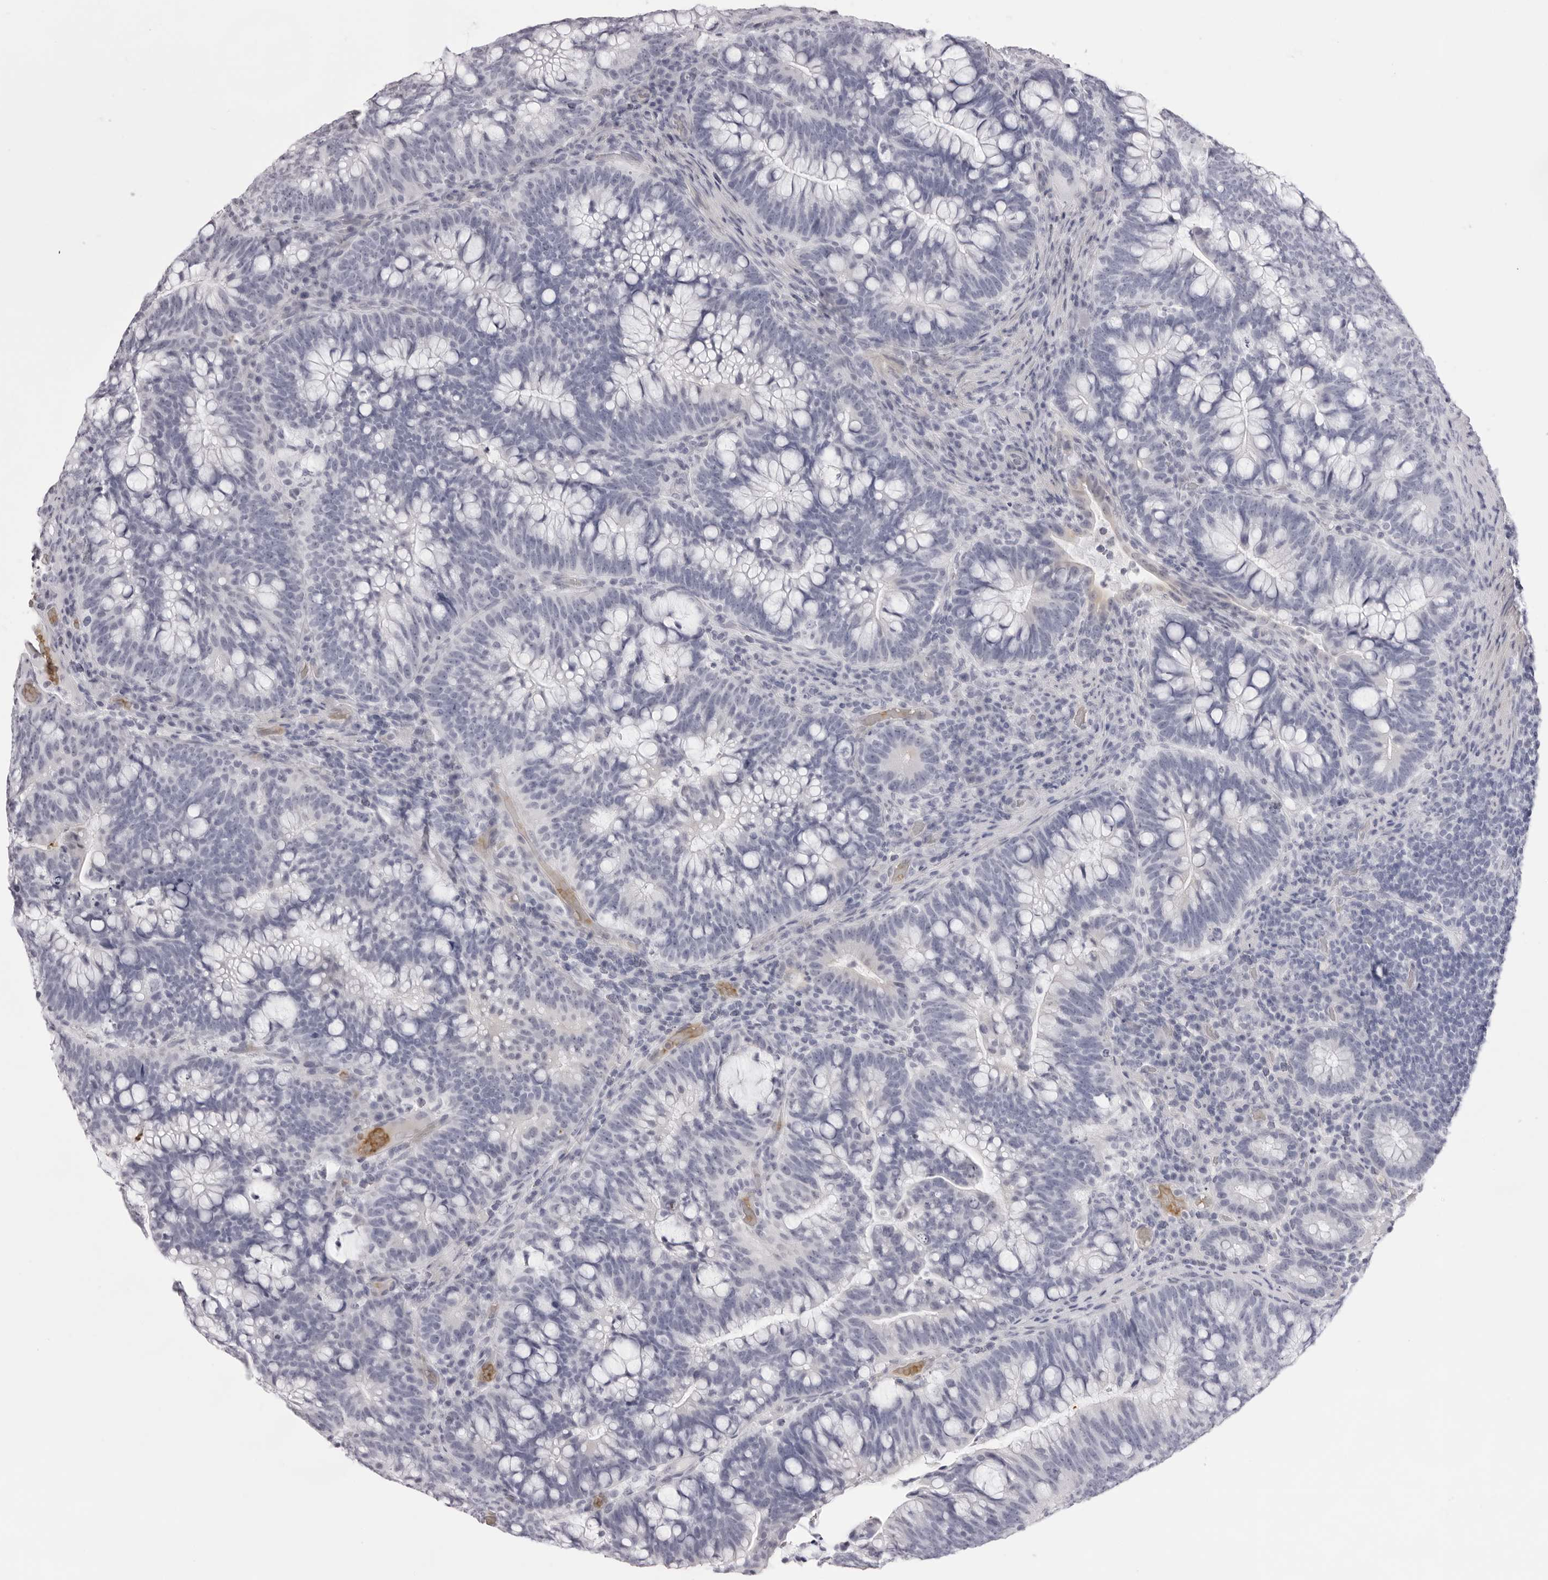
{"staining": {"intensity": "negative", "quantity": "none", "location": "none"}, "tissue": "colorectal cancer", "cell_type": "Tumor cells", "image_type": "cancer", "snomed": [{"axis": "morphology", "description": "Adenocarcinoma, NOS"}, {"axis": "topography", "description": "Colon"}], "caption": "DAB immunohistochemical staining of human adenocarcinoma (colorectal) demonstrates no significant positivity in tumor cells. (DAB (3,3'-diaminobenzidine) immunohistochemistry, high magnification).", "gene": "SPTA1", "patient": {"sex": "female", "age": 66}}